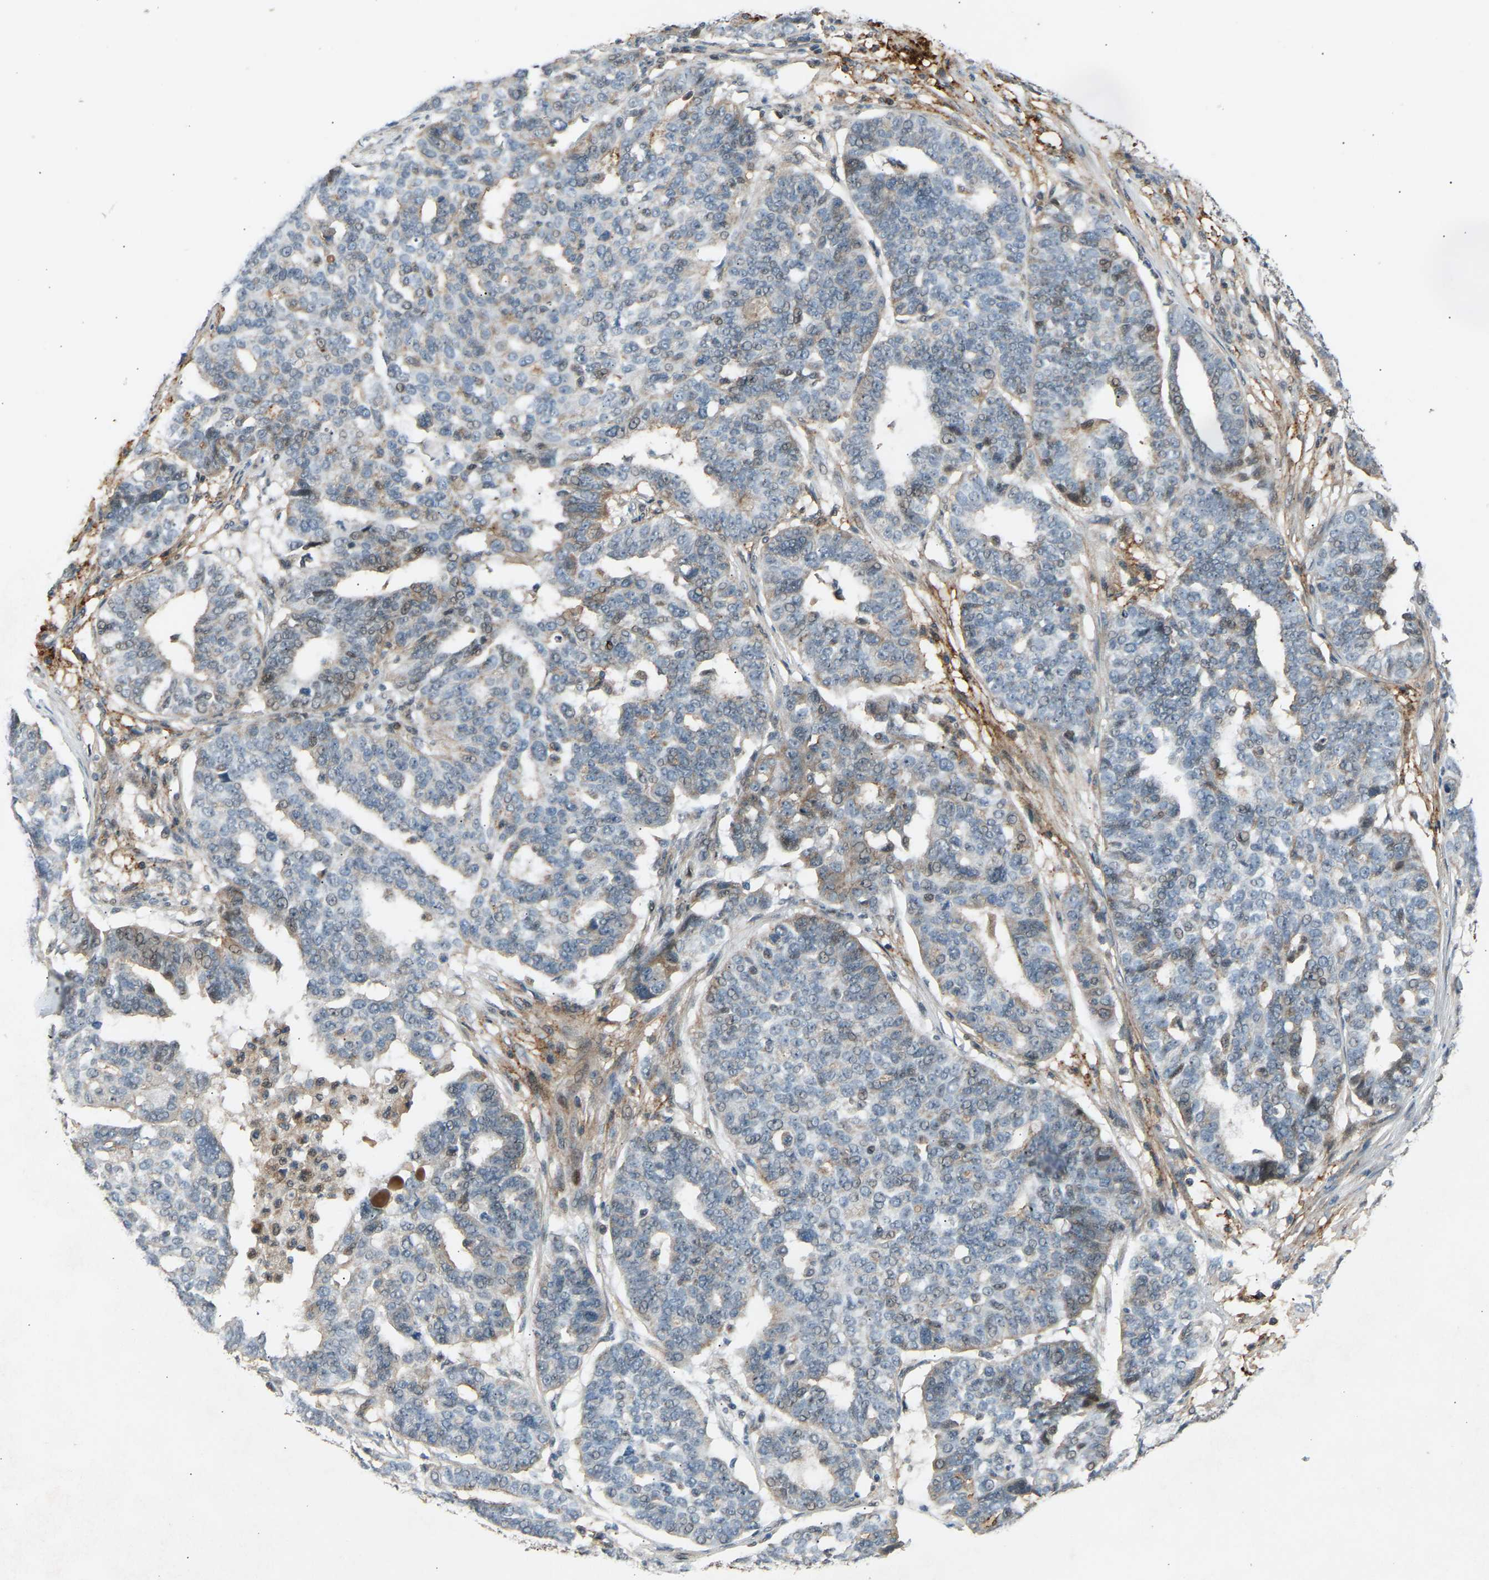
{"staining": {"intensity": "negative", "quantity": "none", "location": "none"}, "tissue": "ovarian cancer", "cell_type": "Tumor cells", "image_type": "cancer", "snomed": [{"axis": "morphology", "description": "Cystadenocarcinoma, serous, NOS"}, {"axis": "topography", "description": "Ovary"}], "caption": "This is an immunohistochemistry (IHC) photomicrograph of human serous cystadenocarcinoma (ovarian). There is no staining in tumor cells.", "gene": "VPS41", "patient": {"sex": "female", "age": 59}}